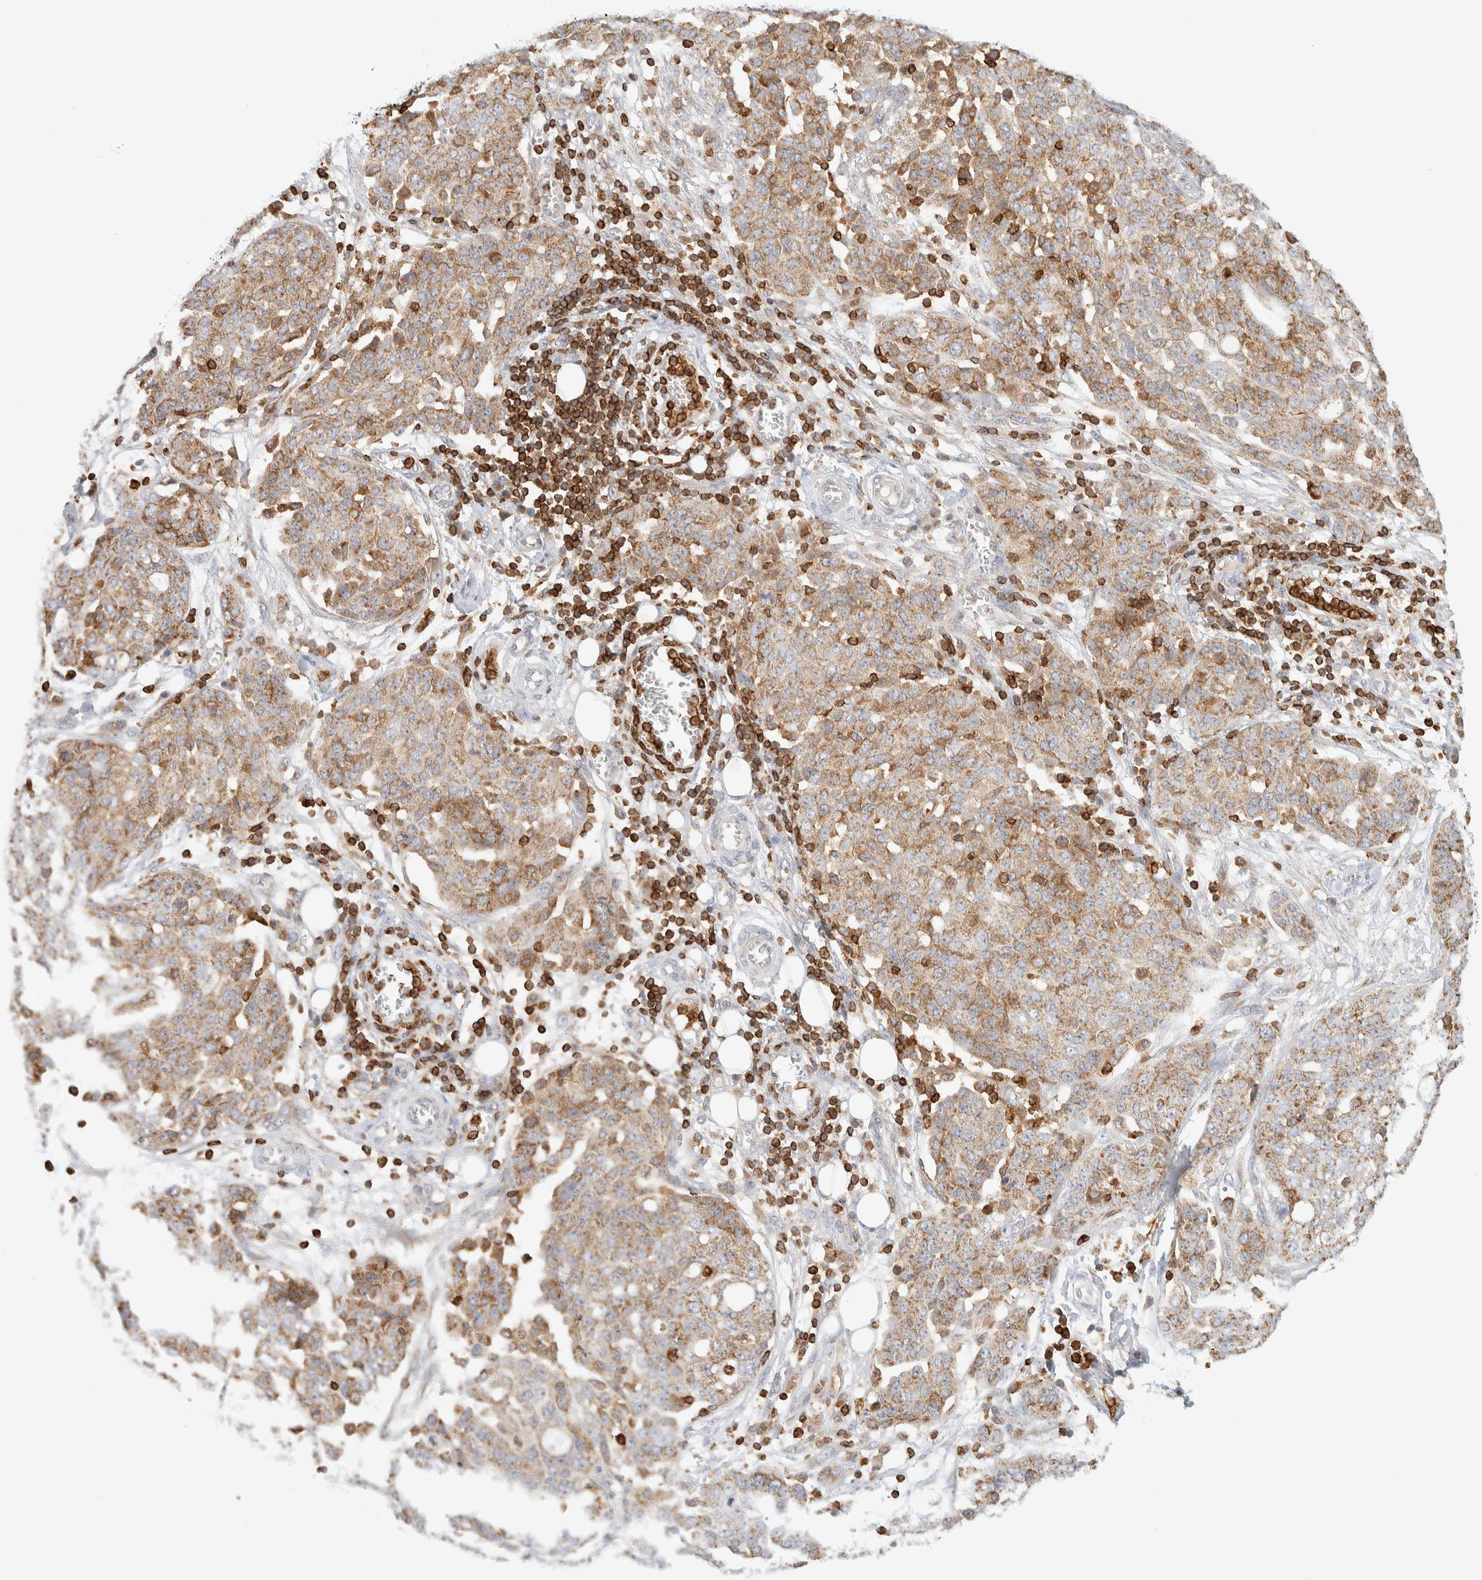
{"staining": {"intensity": "moderate", "quantity": ">75%", "location": "cytoplasmic/membranous"}, "tissue": "ovarian cancer", "cell_type": "Tumor cells", "image_type": "cancer", "snomed": [{"axis": "morphology", "description": "Cystadenocarcinoma, serous, NOS"}, {"axis": "topography", "description": "Soft tissue"}, {"axis": "topography", "description": "Ovary"}], "caption": "This photomicrograph exhibits immunohistochemistry staining of serous cystadenocarcinoma (ovarian), with medium moderate cytoplasmic/membranous expression in about >75% of tumor cells.", "gene": "RUNDC1", "patient": {"sex": "female", "age": 57}}